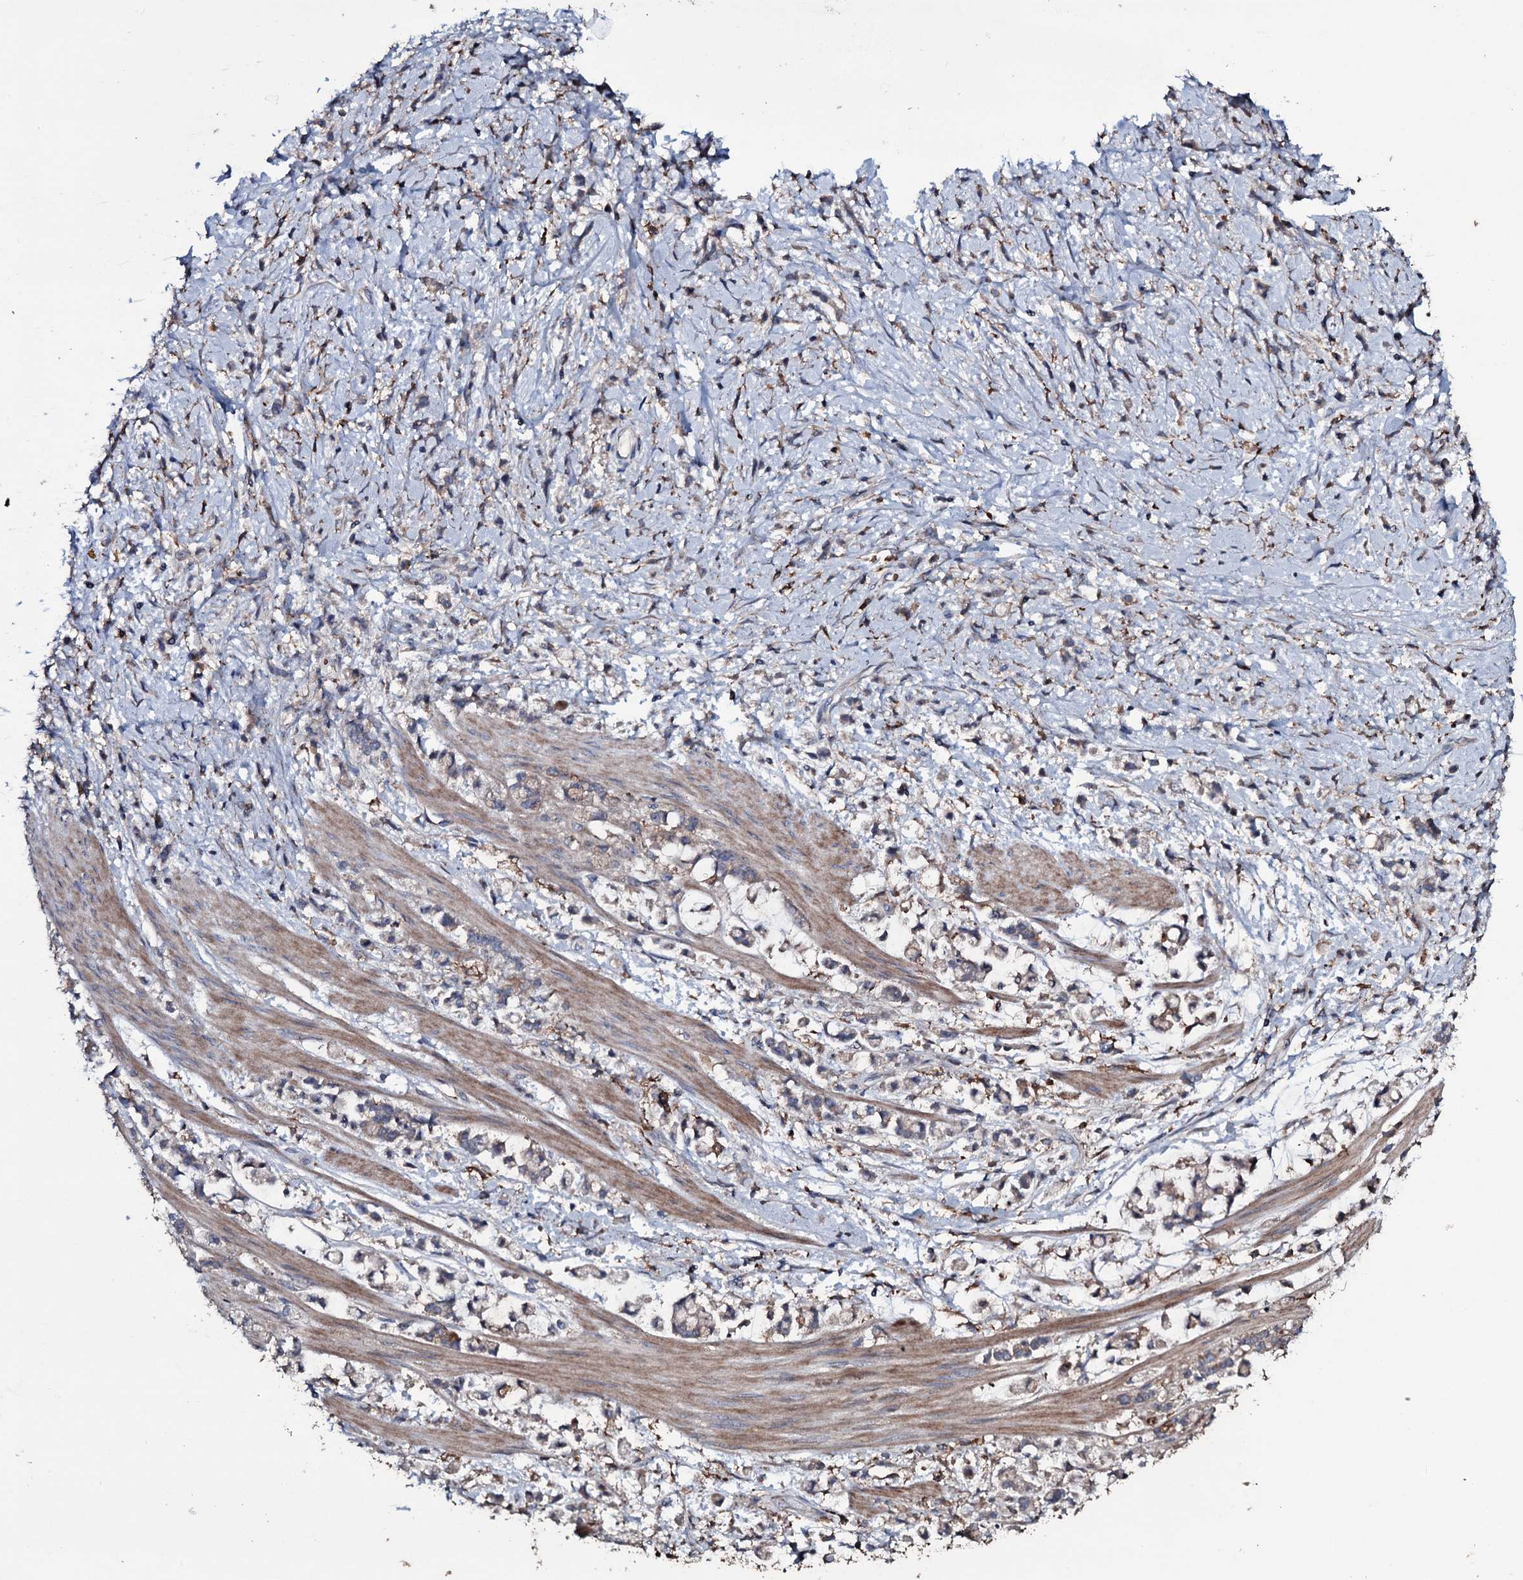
{"staining": {"intensity": "weak", "quantity": "<25%", "location": "cytoplasmic/membranous"}, "tissue": "stomach cancer", "cell_type": "Tumor cells", "image_type": "cancer", "snomed": [{"axis": "morphology", "description": "Adenocarcinoma, NOS"}, {"axis": "topography", "description": "Stomach"}], "caption": "The photomicrograph reveals no staining of tumor cells in stomach cancer.", "gene": "ZSWIM8", "patient": {"sex": "female", "age": 60}}